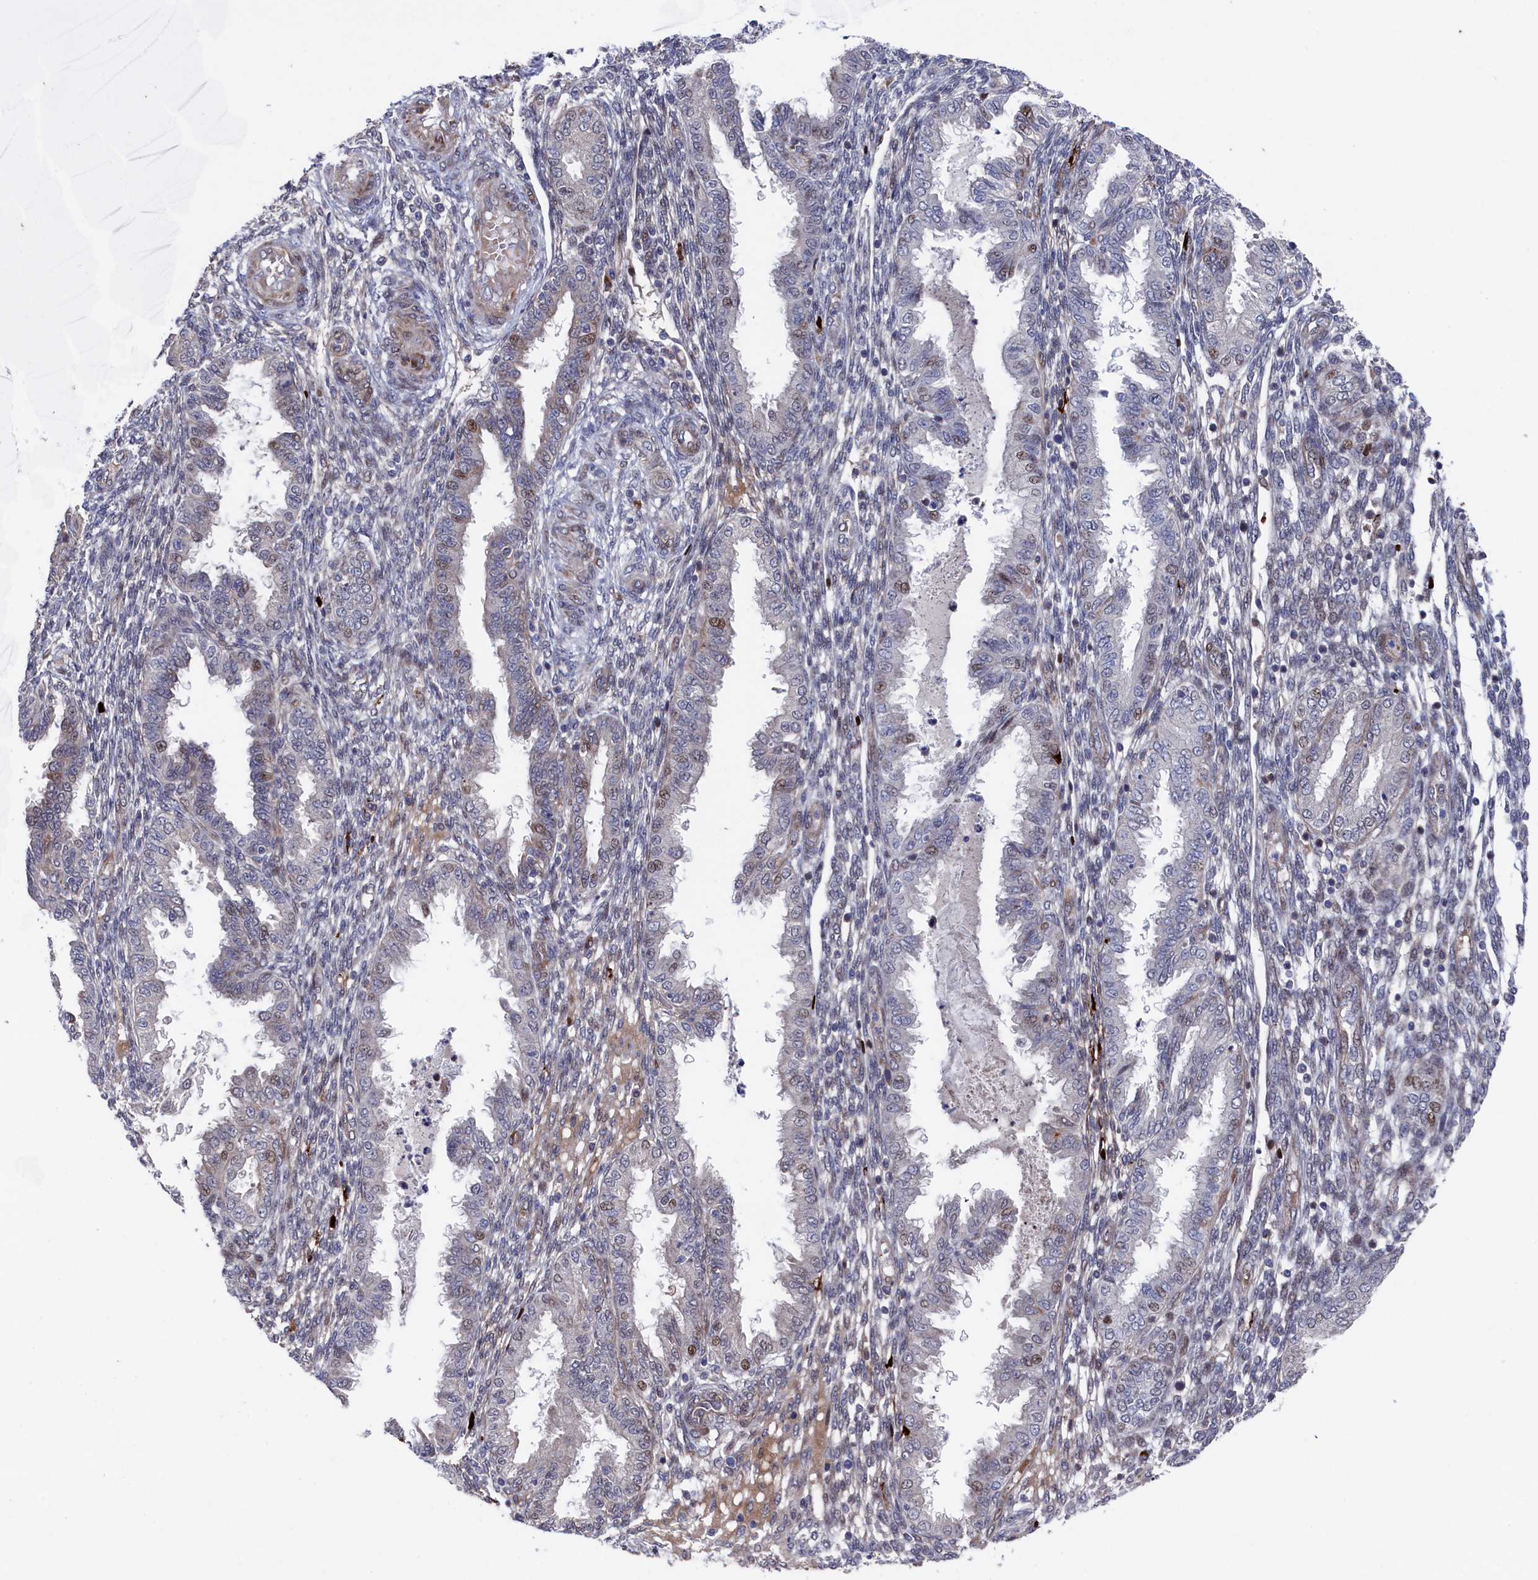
{"staining": {"intensity": "negative", "quantity": "none", "location": "none"}, "tissue": "endometrium", "cell_type": "Cells in endometrial stroma", "image_type": "normal", "snomed": [{"axis": "morphology", "description": "Normal tissue, NOS"}, {"axis": "topography", "description": "Endometrium"}], "caption": "This is a histopathology image of immunohistochemistry (IHC) staining of unremarkable endometrium, which shows no expression in cells in endometrial stroma.", "gene": "ZNF891", "patient": {"sex": "female", "age": 33}}